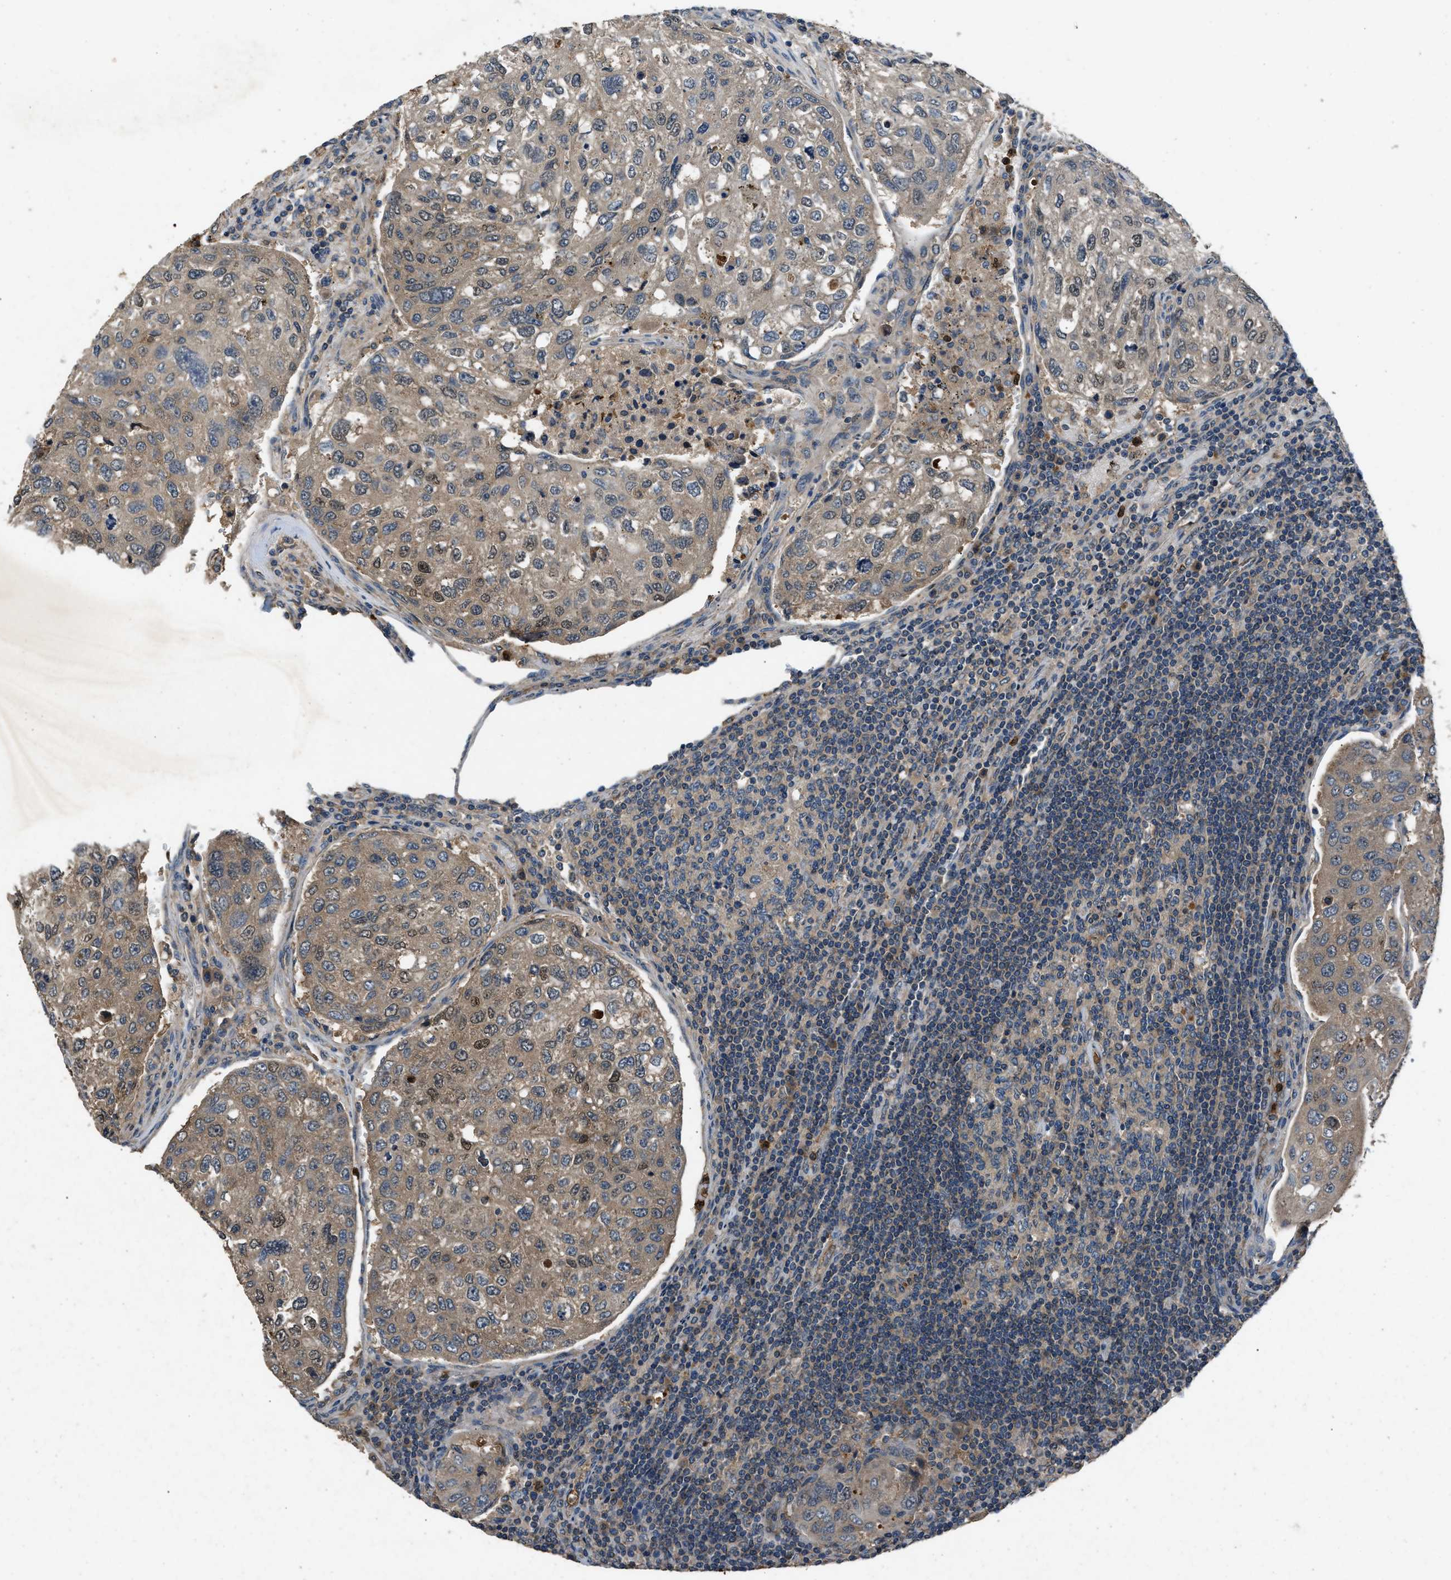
{"staining": {"intensity": "weak", "quantity": "25%-75%", "location": "cytoplasmic/membranous,nuclear"}, "tissue": "urothelial cancer", "cell_type": "Tumor cells", "image_type": "cancer", "snomed": [{"axis": "morphology", "description": "Urothelial carcinoma, High grade"}, {"axis": "topography", "description": "Lymph node"}, {"axis": "topography", "description": "Urinary bladder"}], "caption": "This histopathology image exhibits IHC staining of human urothelial cancer, with low weak cytoplasmic/membranous and nuclear staining in about 25%-75% of tumor cells.", "gene": "PPID", "patient": {"sex": "male", "age": 51}}